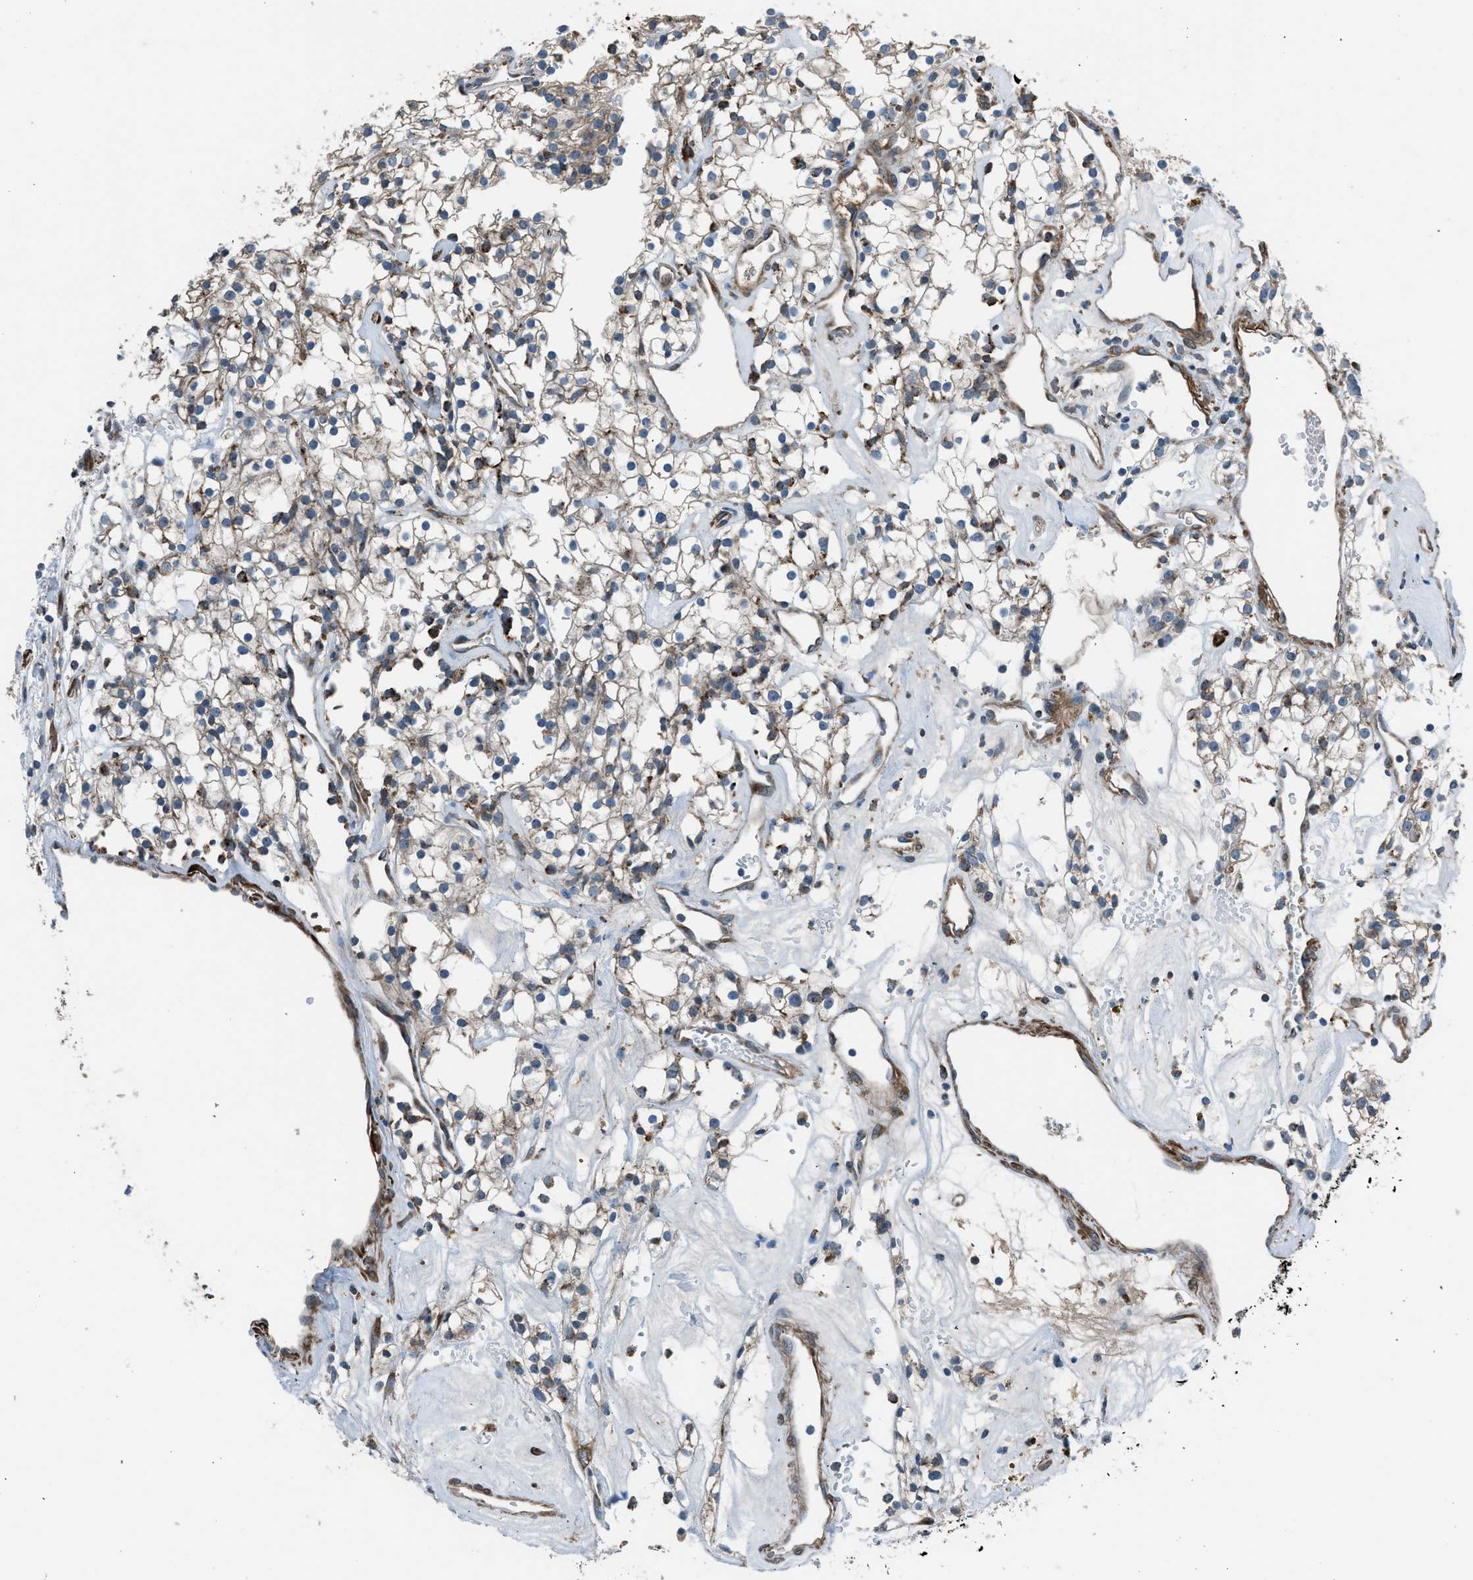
{"staining": {"intensity": "weak", "quantity": ">75%", "location": "cytoplasmic/membranous"}, "tissue": "renal cancer", "cell_type": "Tumor cells", "image_type": "cancer", "snomed": [{"axis": "morphology", "description": "Adenocarcinoma, NOS"}, {"axis": "topography", "description": "Kidney"}], "caption": "The micrograph shows immunohistochemical staining of renal adenocarcinoma. There is weak cytoplasmic/membranous expression is appreciated in about >75% of tumor cells. (Brightfield microscopy of DAB IHC at high magnification).", "gene": "LMBR1", "patient": {"sex": "male", "age": 59}}